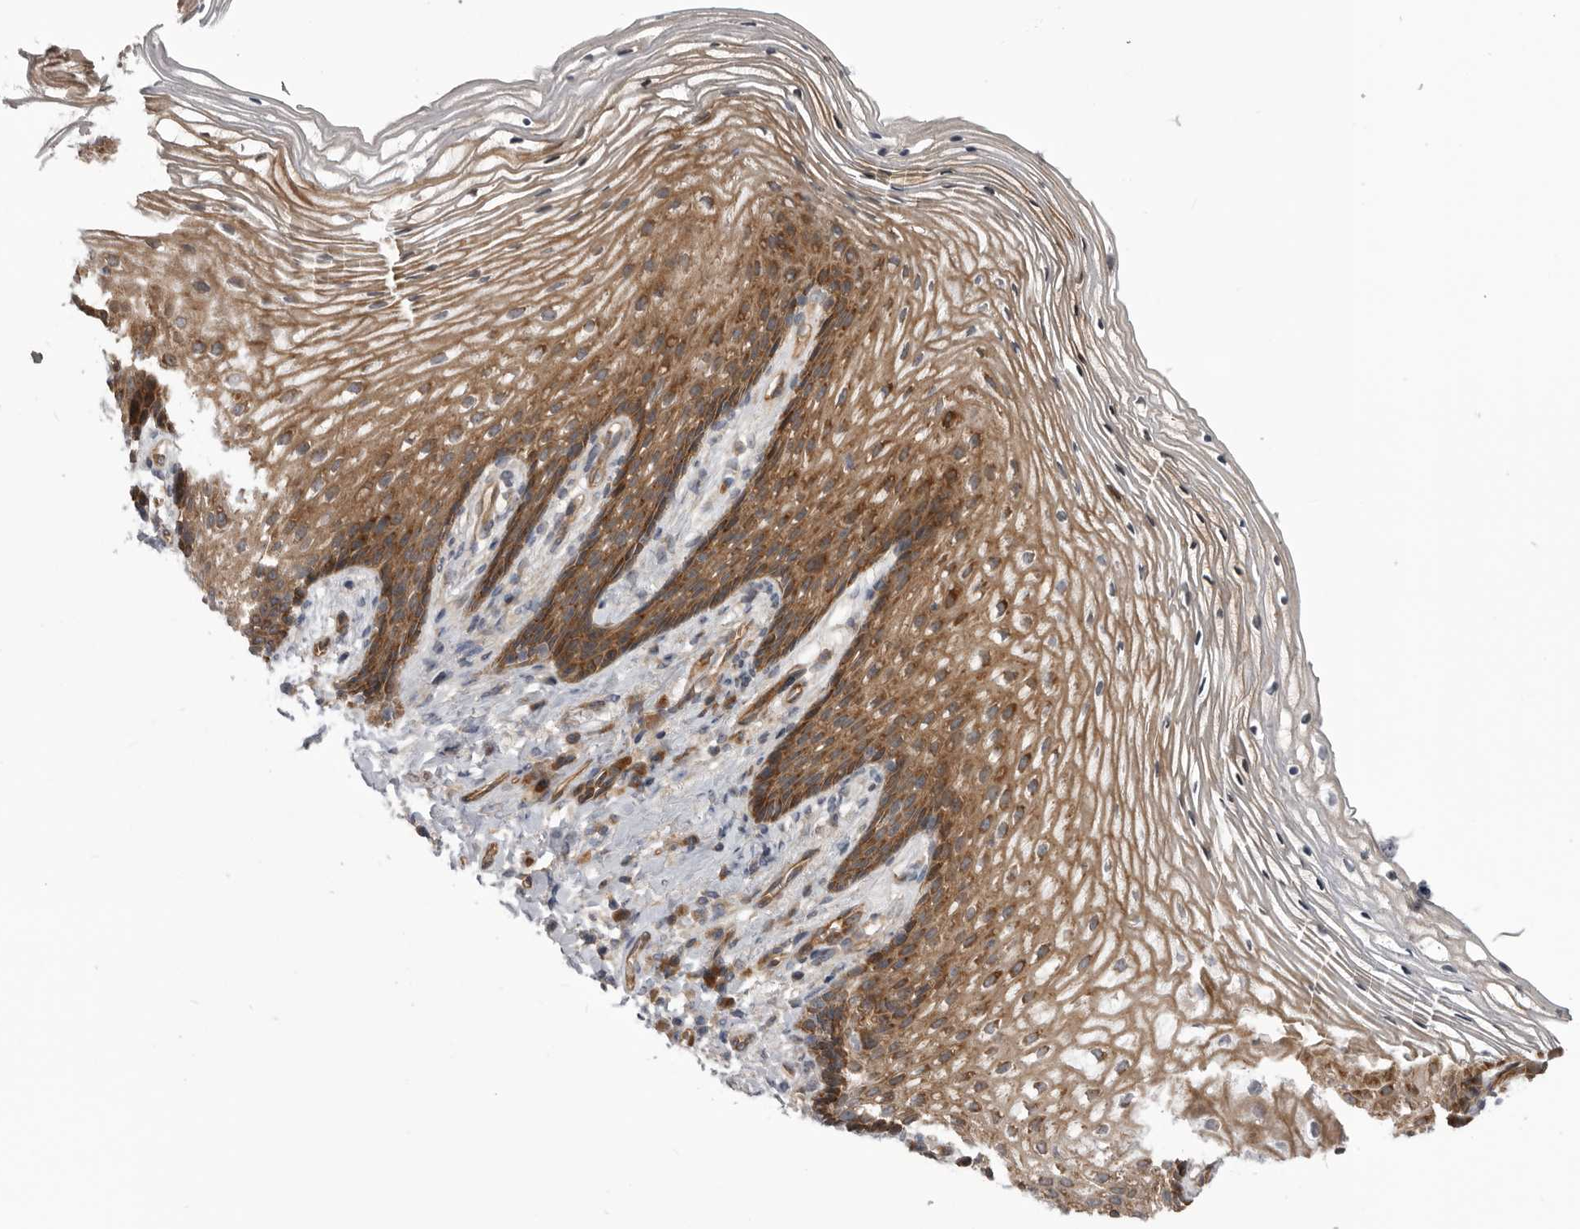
{"staining": {"intensity": "strong", "quantity": ">75%", "location": "cytoplasmic/membranous"}, "tissue": "vagina", "cell_type": "Squamous epithelial cells", "image_type": "normal", "snomed": [{"axis": "morphology", "description": "Normal tissue, NOS"}, {"axis": "topography", "description": "Vagina"}], "caption": "Immunohistochemical staining of normal vagina exhibits high levels of strong cytoplasmic/membranous staining in approximately >75% of squamous epithelial cells.", "gene": "RAB3GAP2", "patient": {"sex": "female", "age": 60}}